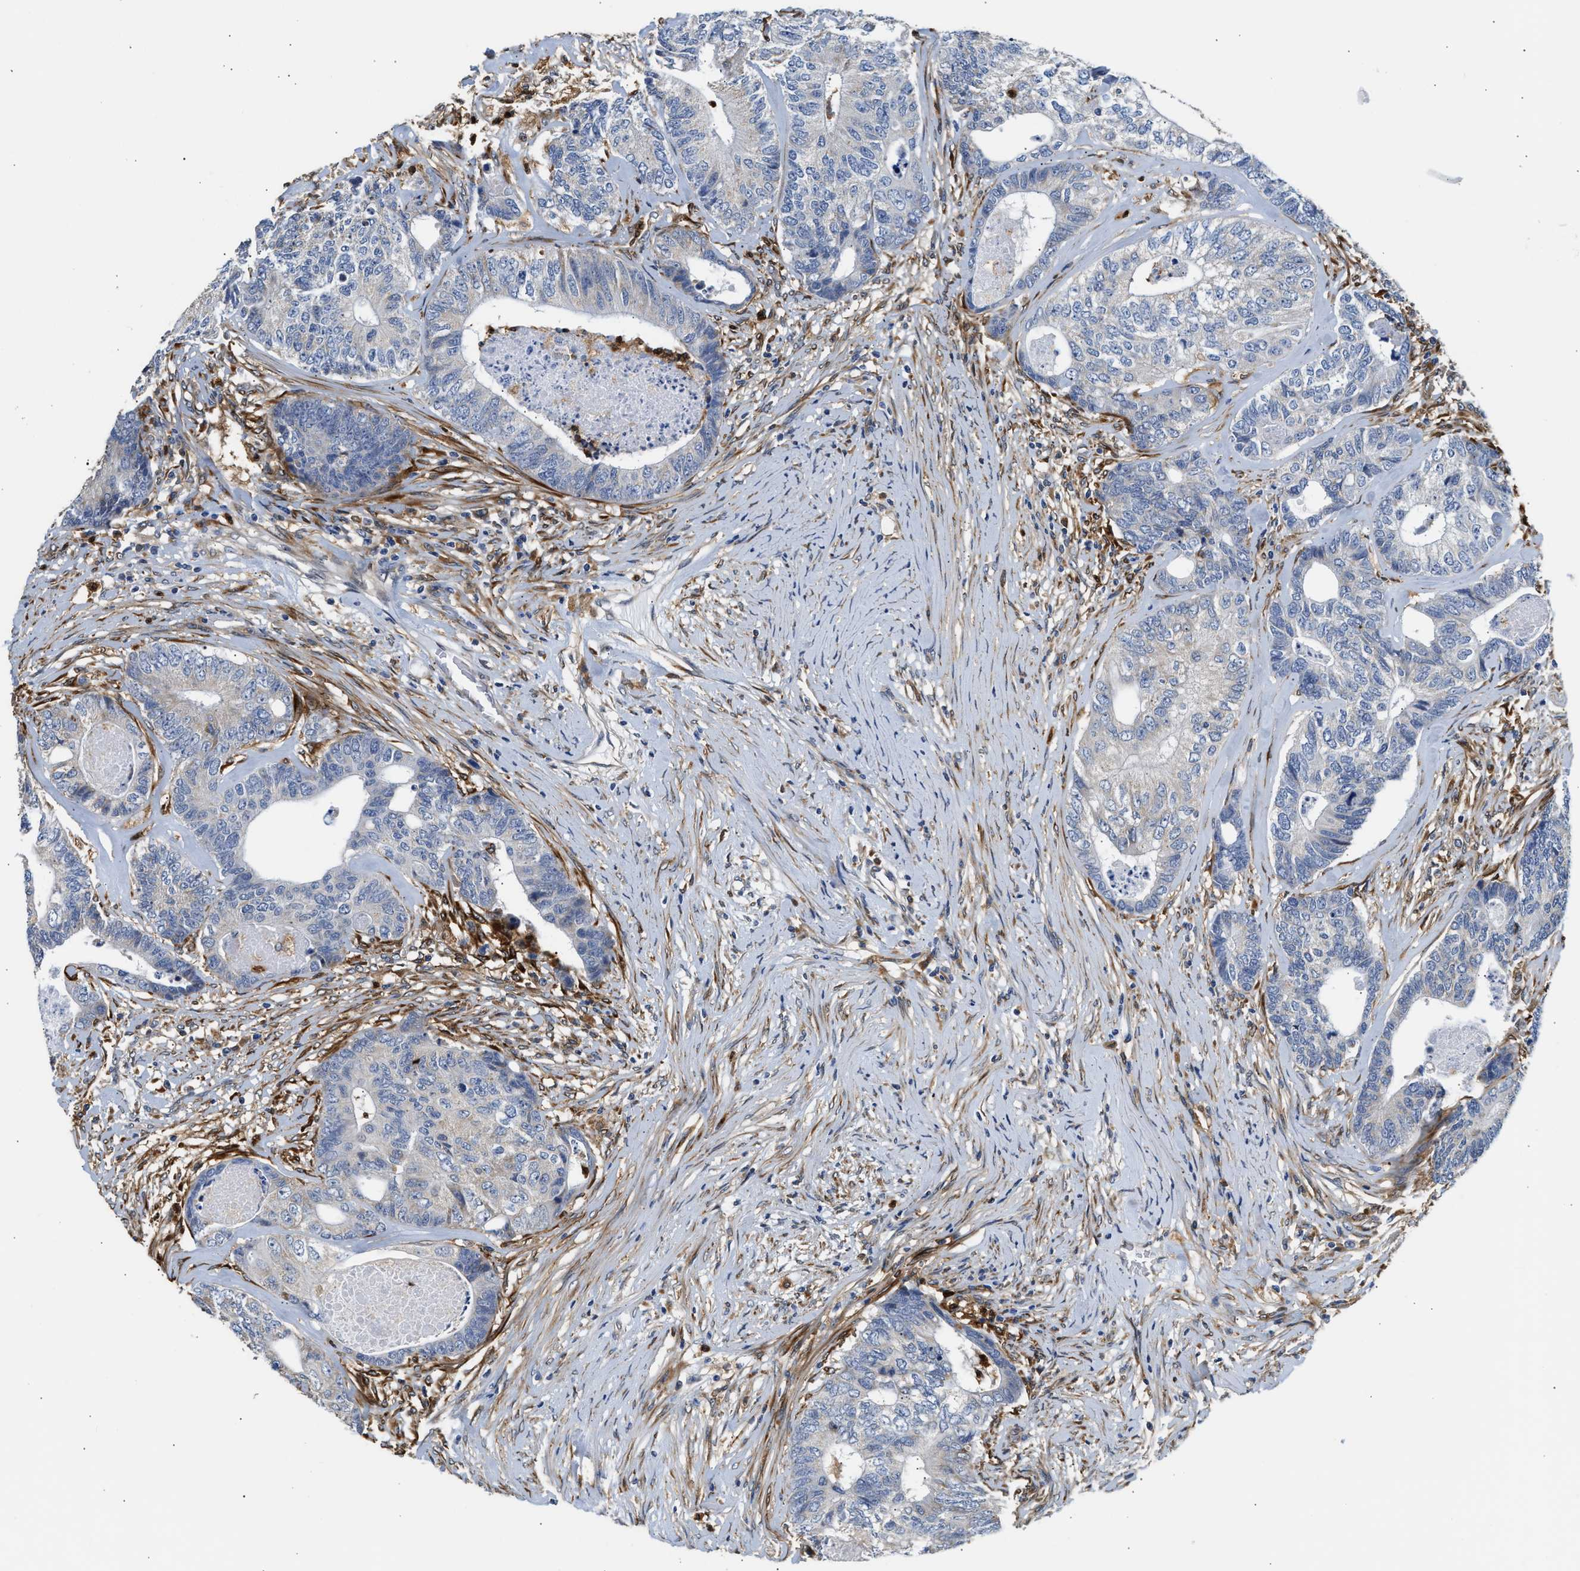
{"staining": {"intensity": "weak", "quantity": "<25%", "location": "cytoplasmic/membranous"}, "tissue": "colorectal cancer", "cell_type": "Tumor cells", "image_type": "cancer", "snomed": [{"axis": "morphology", "description": "Adenocarcinoma, NOS"}, {"axis": "topography", "description": "Colon"}], "caption": "IHC micrograph of neoplastic tissue: human colorectal cancer stained with DAB displays no significant protein expression in tumor cells. Brightfield microscopy of immunohistochemistry (IHC) stained with DAB (3,3'-diaminobenzidine) (brown) and hematoxylin (blue), captured at high magnification.", "gene": "RAB31", "patient": {"sex": "female", "age": 67}}